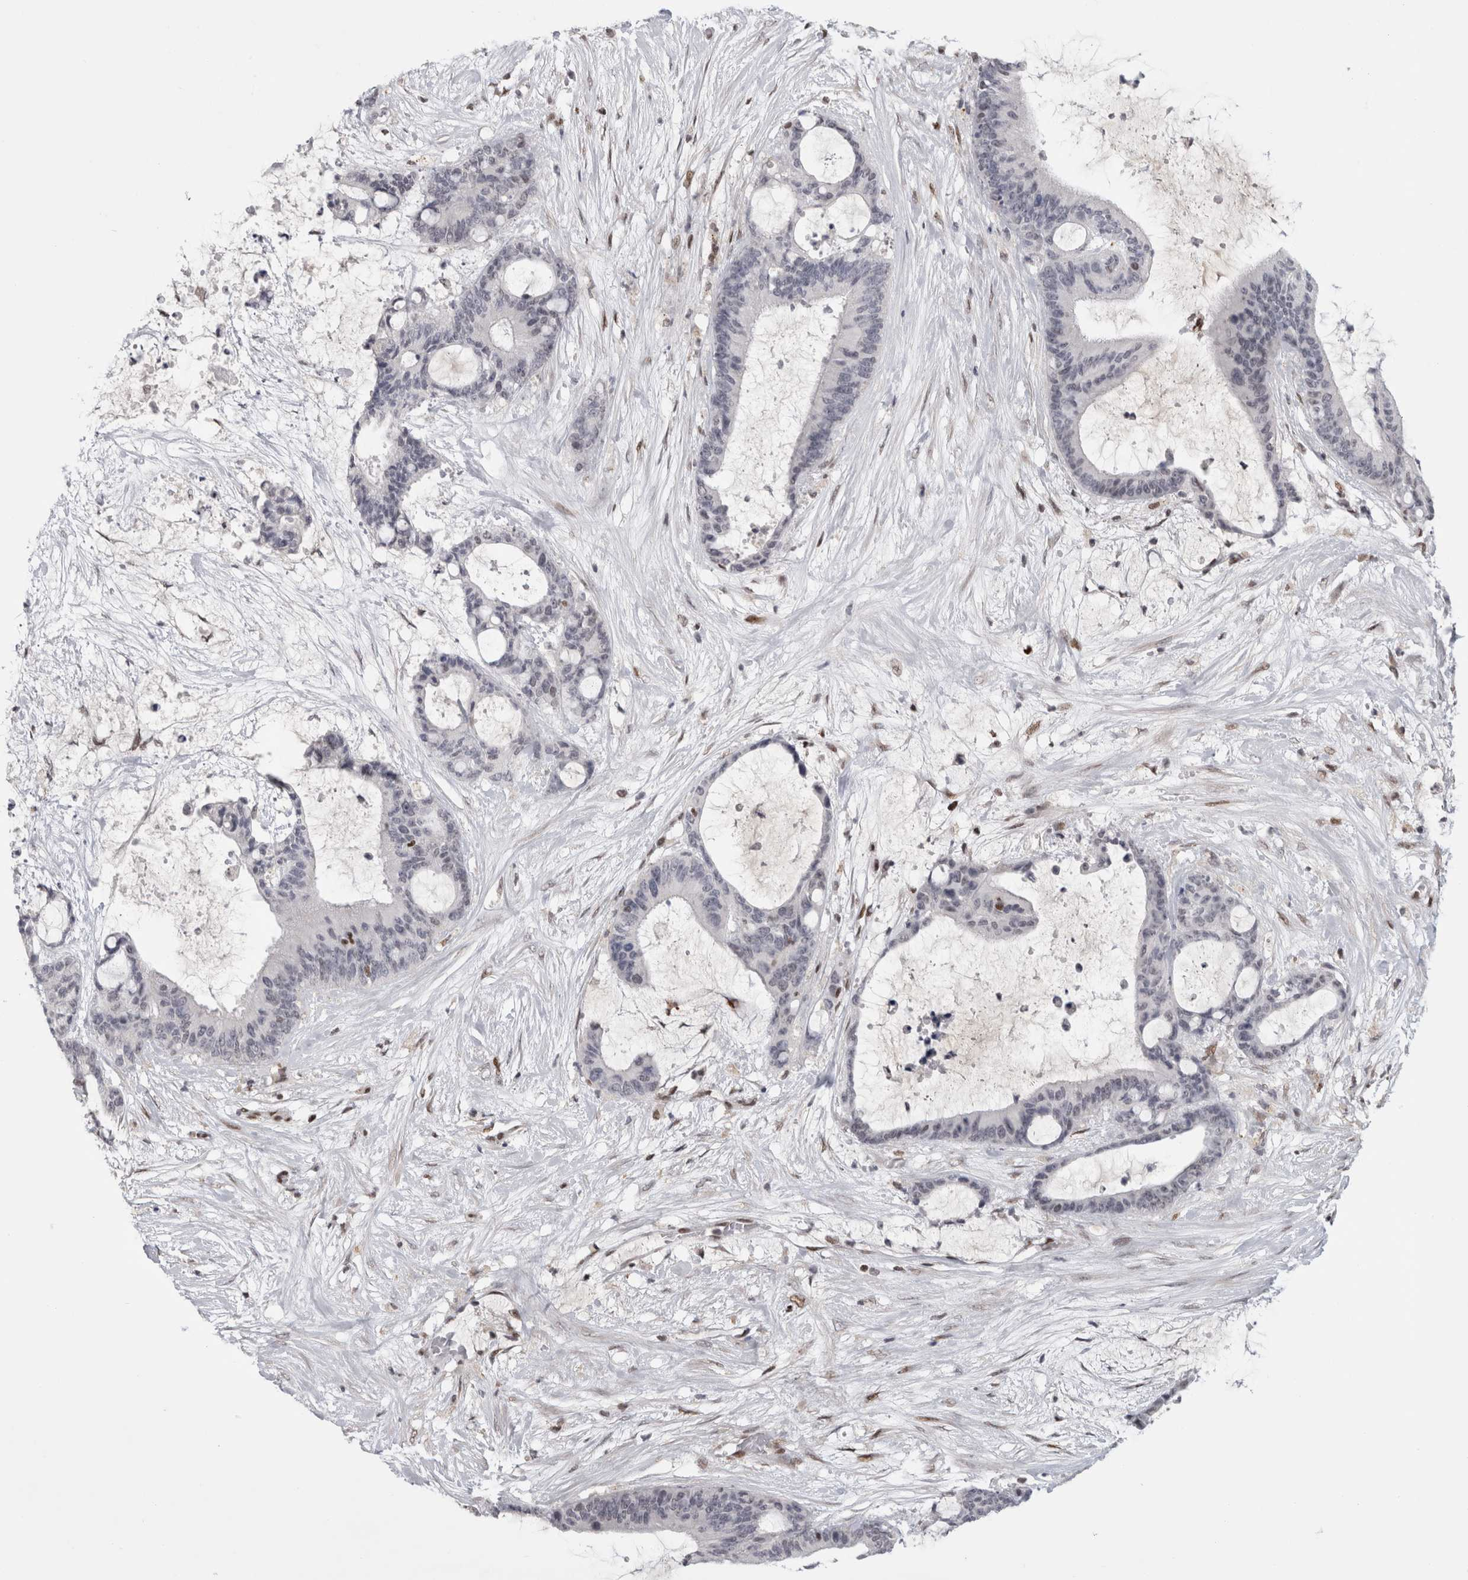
{"staining": {"intensity": "negative", "quantity": "none", "location": "none"}, "tissue": "liver cancer", "cell_type": "Tumor cells", "image_type": "cancer", "snomed": [{"axis": "morphology", "description": "Cholangiocarcinoma"}, {"axis": "topography", "description": "Liver"}], "caption": "Immunohistochemistry micrograph of neoplastic tissue: liver cancer (cholangiocarcinoma) stained with DAB demonstrates no significant protein staining in tumor cells.", "gene": "SRARP", "patient": {"sex": "female", "age": 73}}